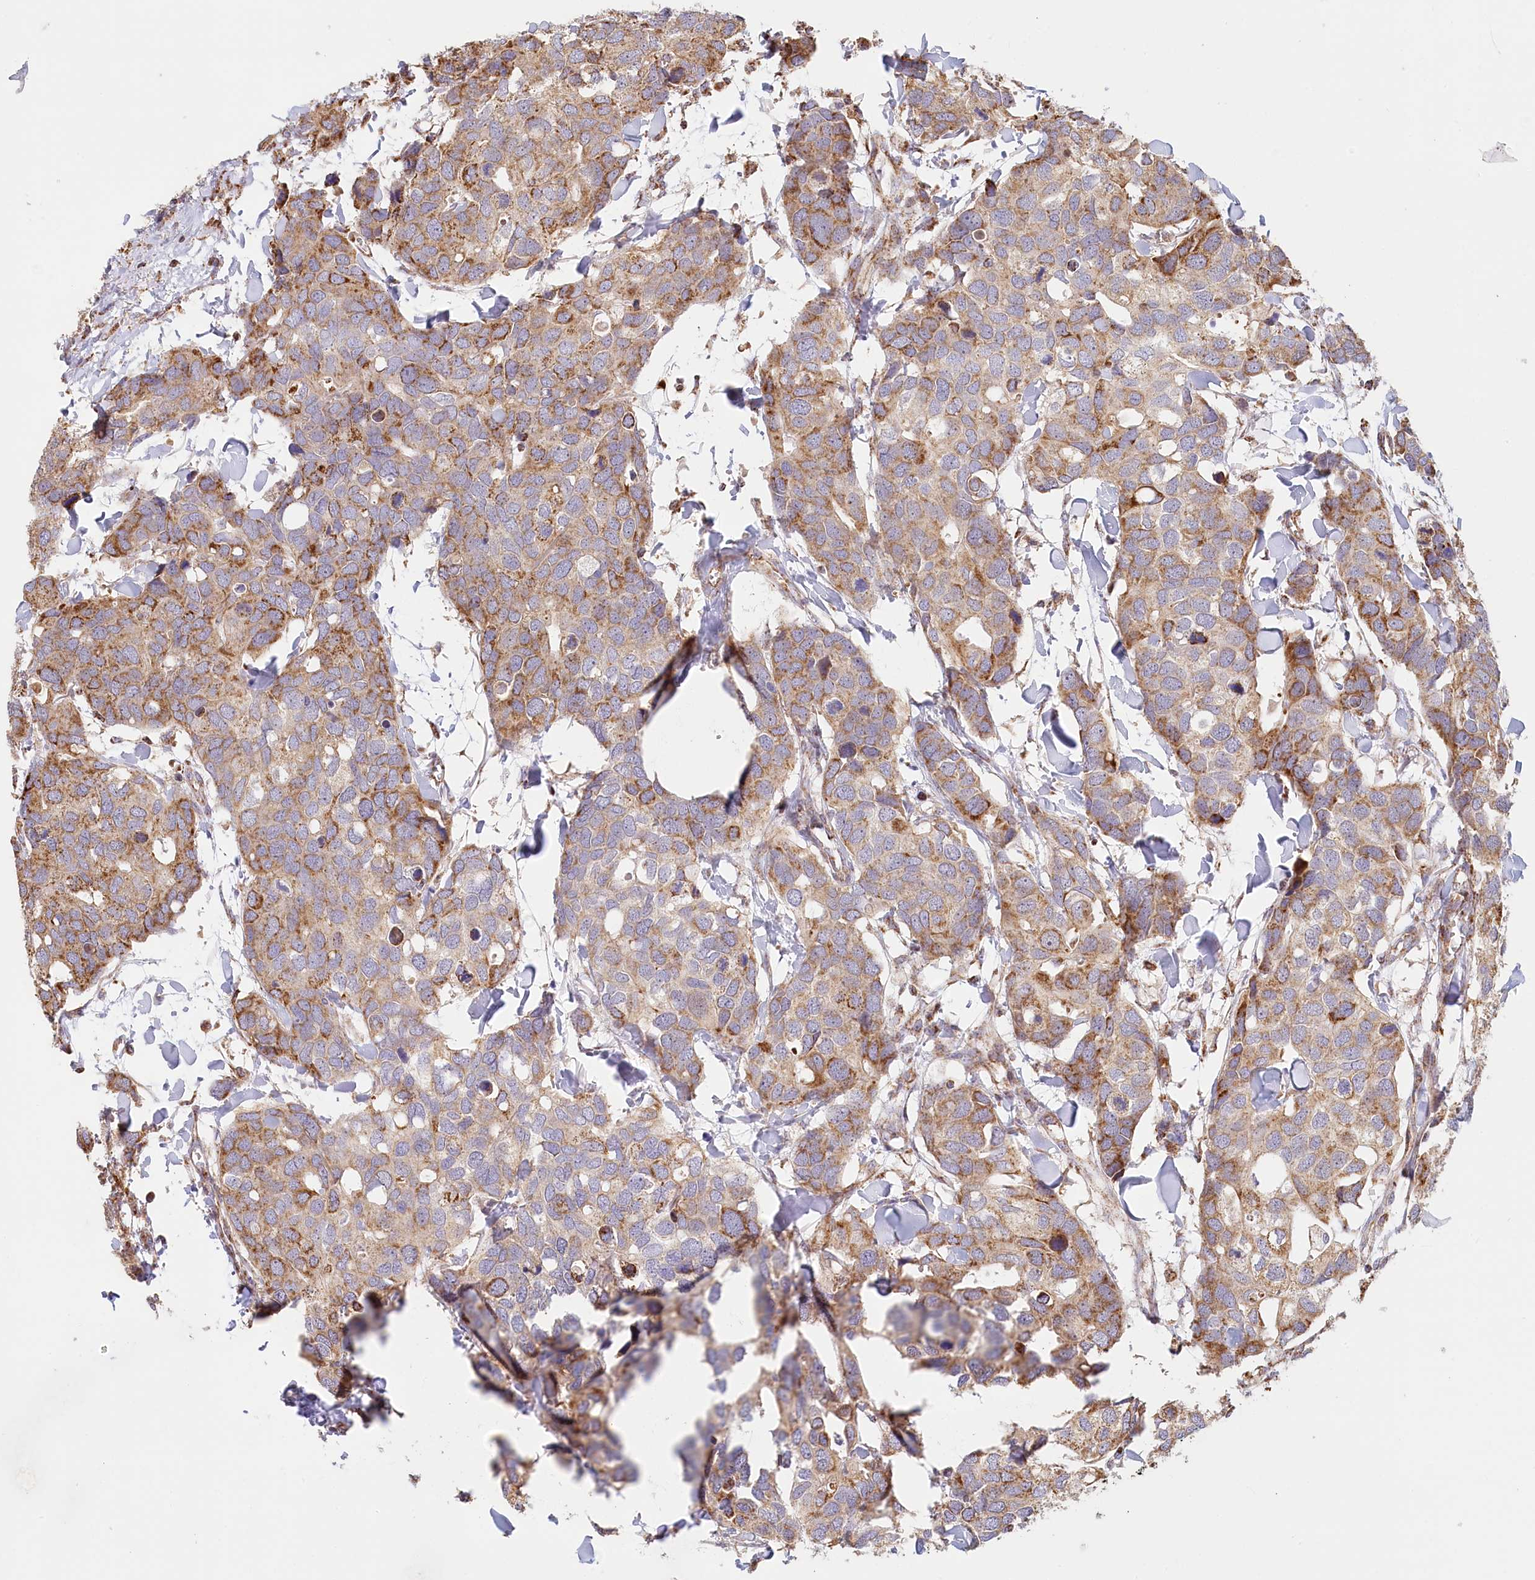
{"staining": {"intensity": "moderate", "quantity": "25%-75%", "location": "cytoplasmic/membranous"}, "tissue": "breast cancer", "cell_type": "Tumor cells", "image_type": "cancer", "snomed": [{"axis": "morphology", "description": "Duct carcinoma"}, {"axis": "topography", "description": "Breast"}], "caption": "Infiltrating ductal carcinoma (breast) stained for a protein shows moderate cytoplasmic/membranous positivity in tumor cells.", "gene": "UMPS", "patient": {"sex": "female", "age": 83}}